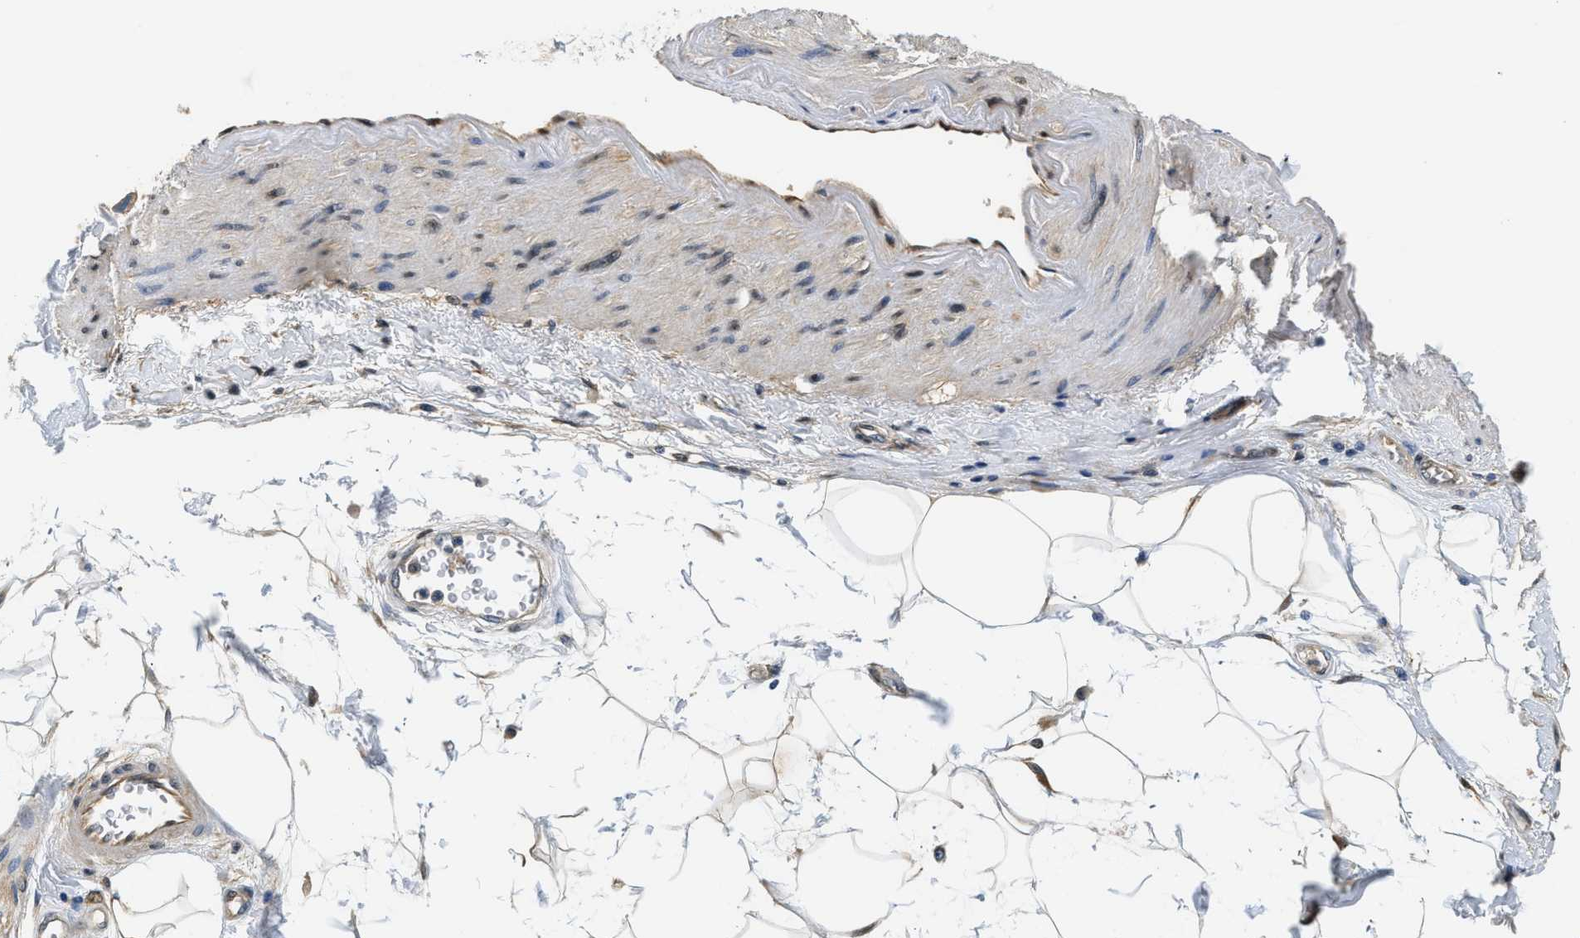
{"staining": {"intensity": "negative", "quantity": "25%-75%", "location": "cytoplasmic/membranous"}, "tissue": "adipose tissue", "cell_type": "Adipocytes", "image_type": "normal", "snomed": [{"axis": "morphology", "description": "Normal tissue, NOS"}, {"axis": "morphology", "description": "Adenocarcinoma, NOS"}, {"axis": "topography", "description": "Duodenum"}, {"axis": "topography", "description": "Peripheral nerve tissue"}], "caption": "Adipocytes show no significant expression in benign adipose tissue. (DAB immunohistochemistry (IHC) visualized using brightfield microscopy, high magnification).", "gene": "BCL7C", "patient": {"sex": "female", "age": 60}}